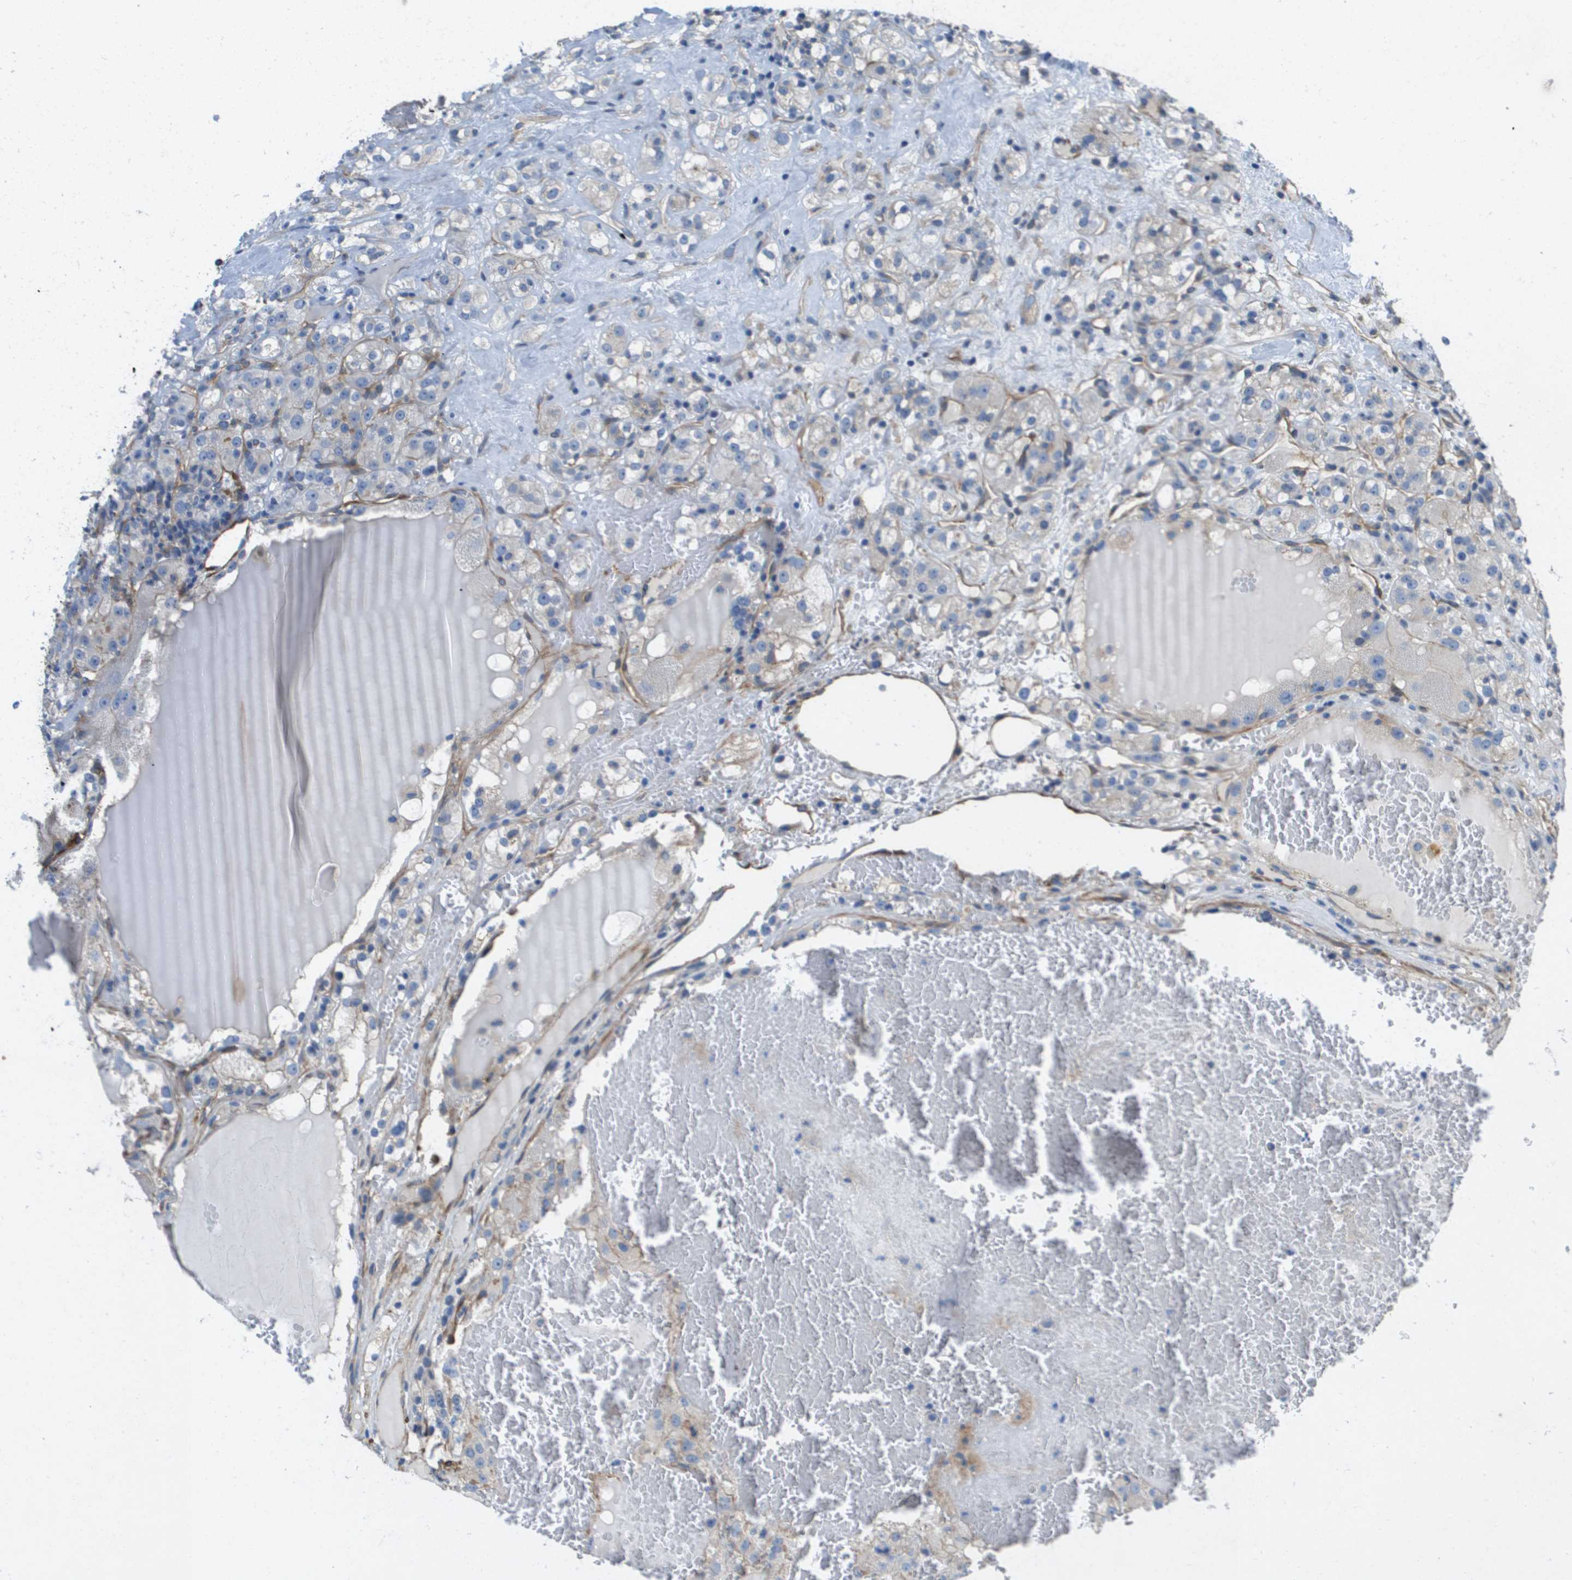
{"staining": {"intensity": "negative", "quantity": "none", "location": "none"}, "tissue": "renal cancer", "cell_type": "Tumor cells", "image_type": "cancer", "snomed": [{"axis": "morphology", "description": "Normal tissue, NOS"}, {"axis": "morphology", "description": "Adenocarcinoma, NOS"}, {"axis": "topography", "description": "Kidney"}], "caption": "The histopathology image demonstrates no staining of tumor cells in adenocarcinoma (renal). (Immunohistochemistry (ihc), brightfield microscopy, high magnification).", "gene": "LPP", "patient": {"sex": "male", "age": 61}}